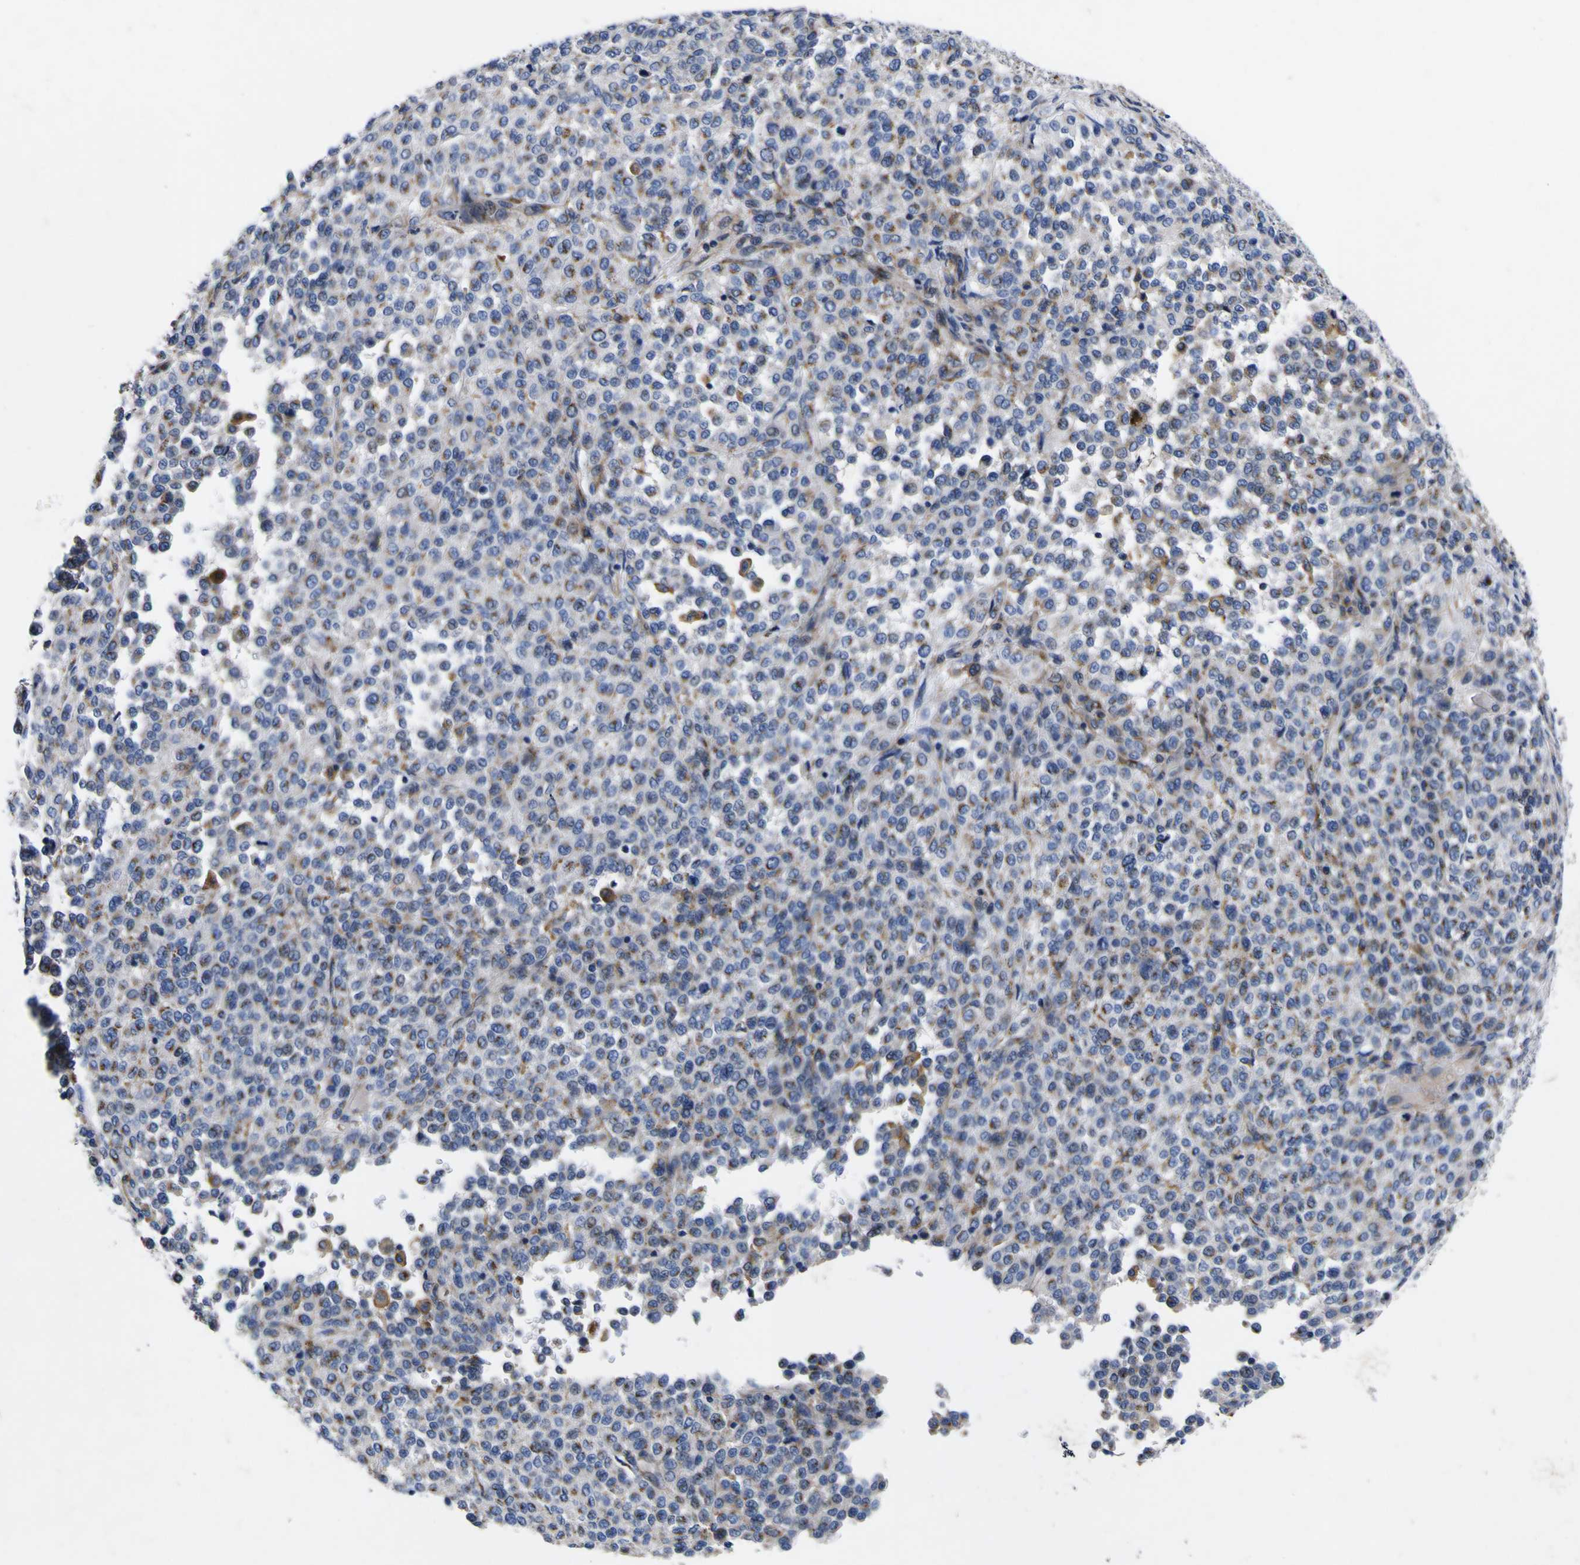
{"staining": {"intensity": "moderate", "quantity": "25%-75%", "location": "cytoplasmic/membranous"}, "tissue": "melanoma", "cell_type": "Tumor cells", "image_type": "cancer", "snomed": [{"axis": "morphology", "description": "Malignant melanoma, Metastatic site"}, {"axis": "topography", "description": "Pancreas"}], "caption": "Tumor cells display medium levels of moderate cytoplasmic/membranous expression in about 25%-75% of cells in human malignant melanoma (metastatic site). The staining was performed using DAB to visualize the protein expression in brown, while the nuclei were stained in blue with hematoxylin (Magnification: 20x).", "gene": "COA1", "patient": {"sex": "female", "age": 30}}